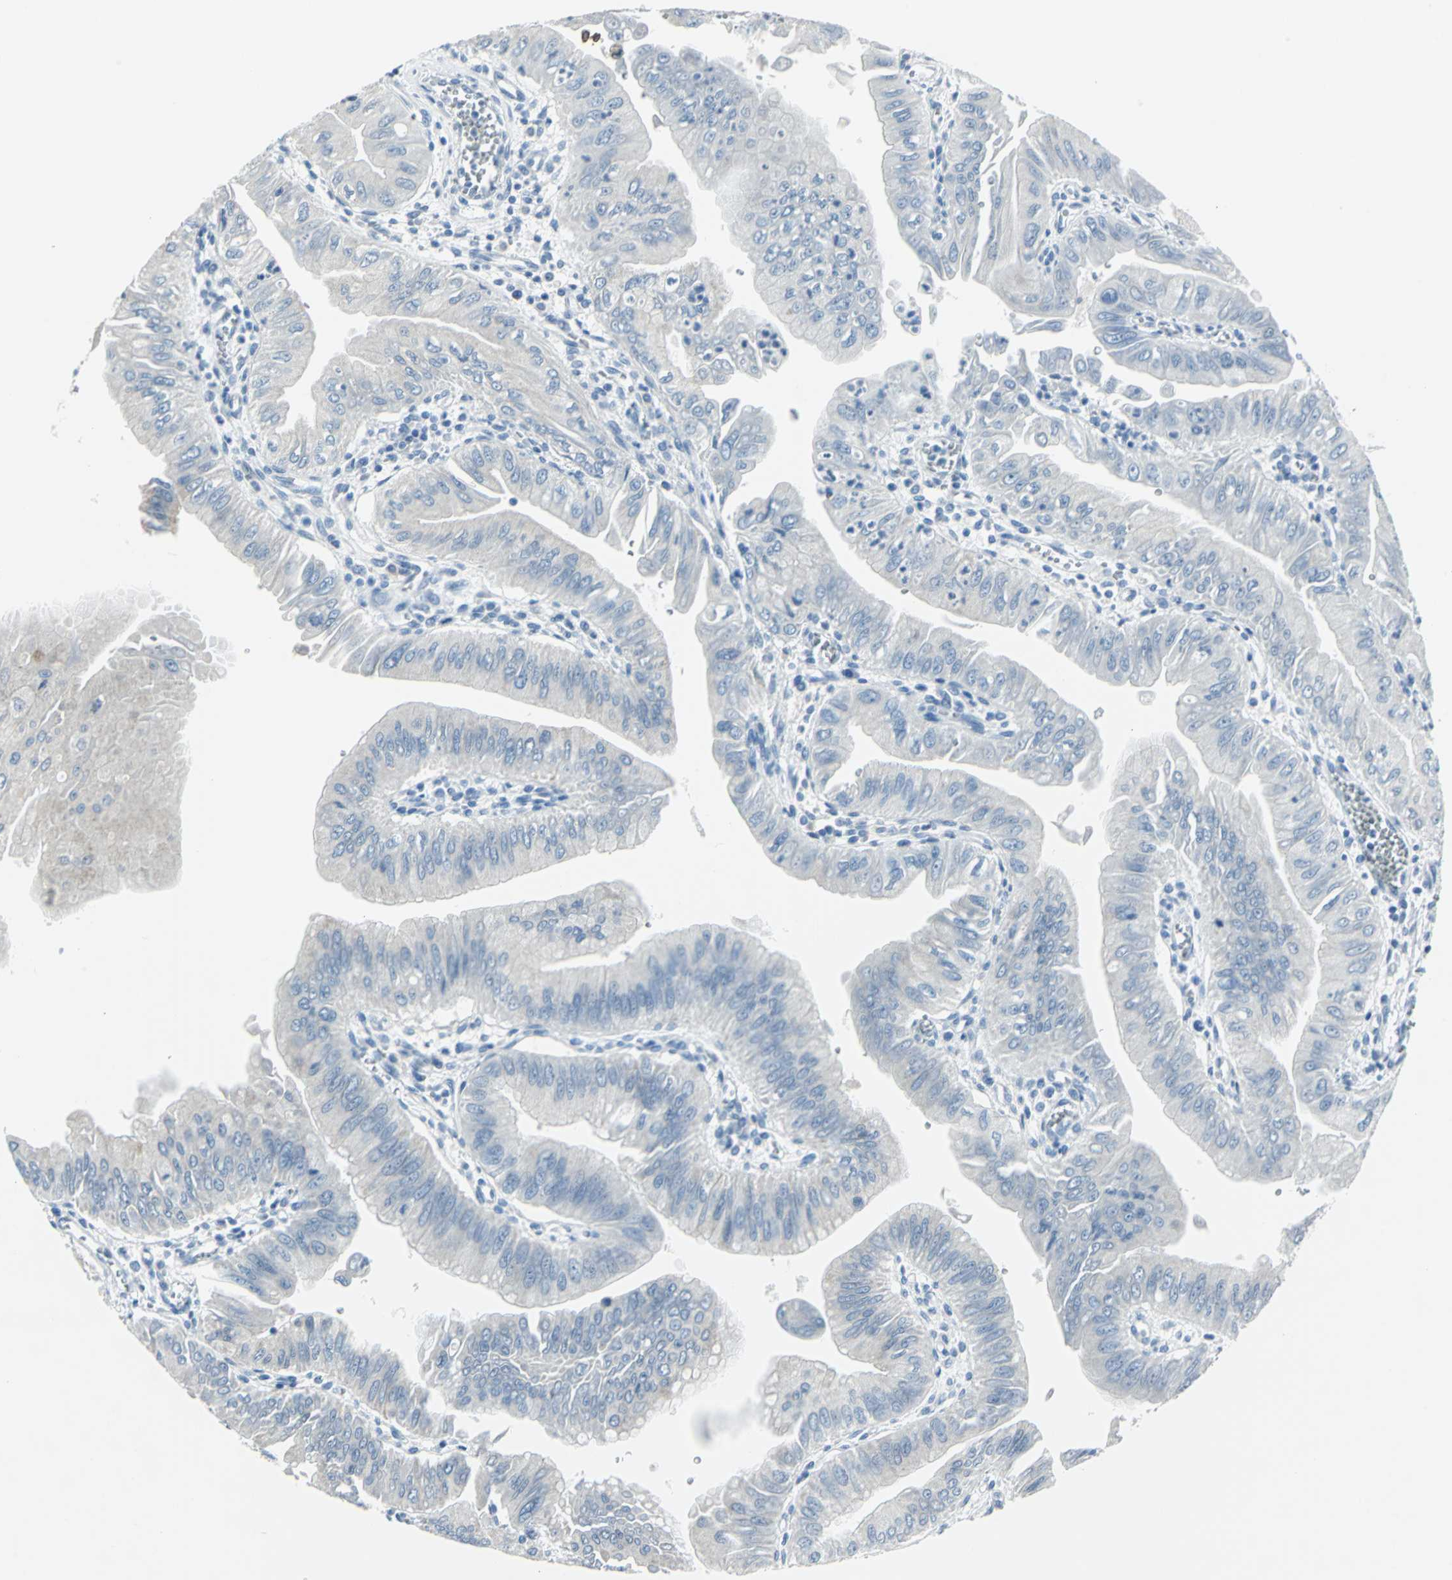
{"staining": {"intensity": "weak", "quantity": "<25%", "location": "cytoplasmic/membranous"}, "tissue": "pancreatic cancer", "cell_type": "Tumor cells", "image_type": "cancer", "snomed": [{"axis": "morphology", "description": "Normal tissue, NOS"}, {"axis": "topography", "description": "Lymph node"}], "caption": "Protein analysis of pancreatic cancer exhibits no significant staining in tumor cells.", "gene": "CYB5A", "patient": {"sex": "male", "age": 50}}